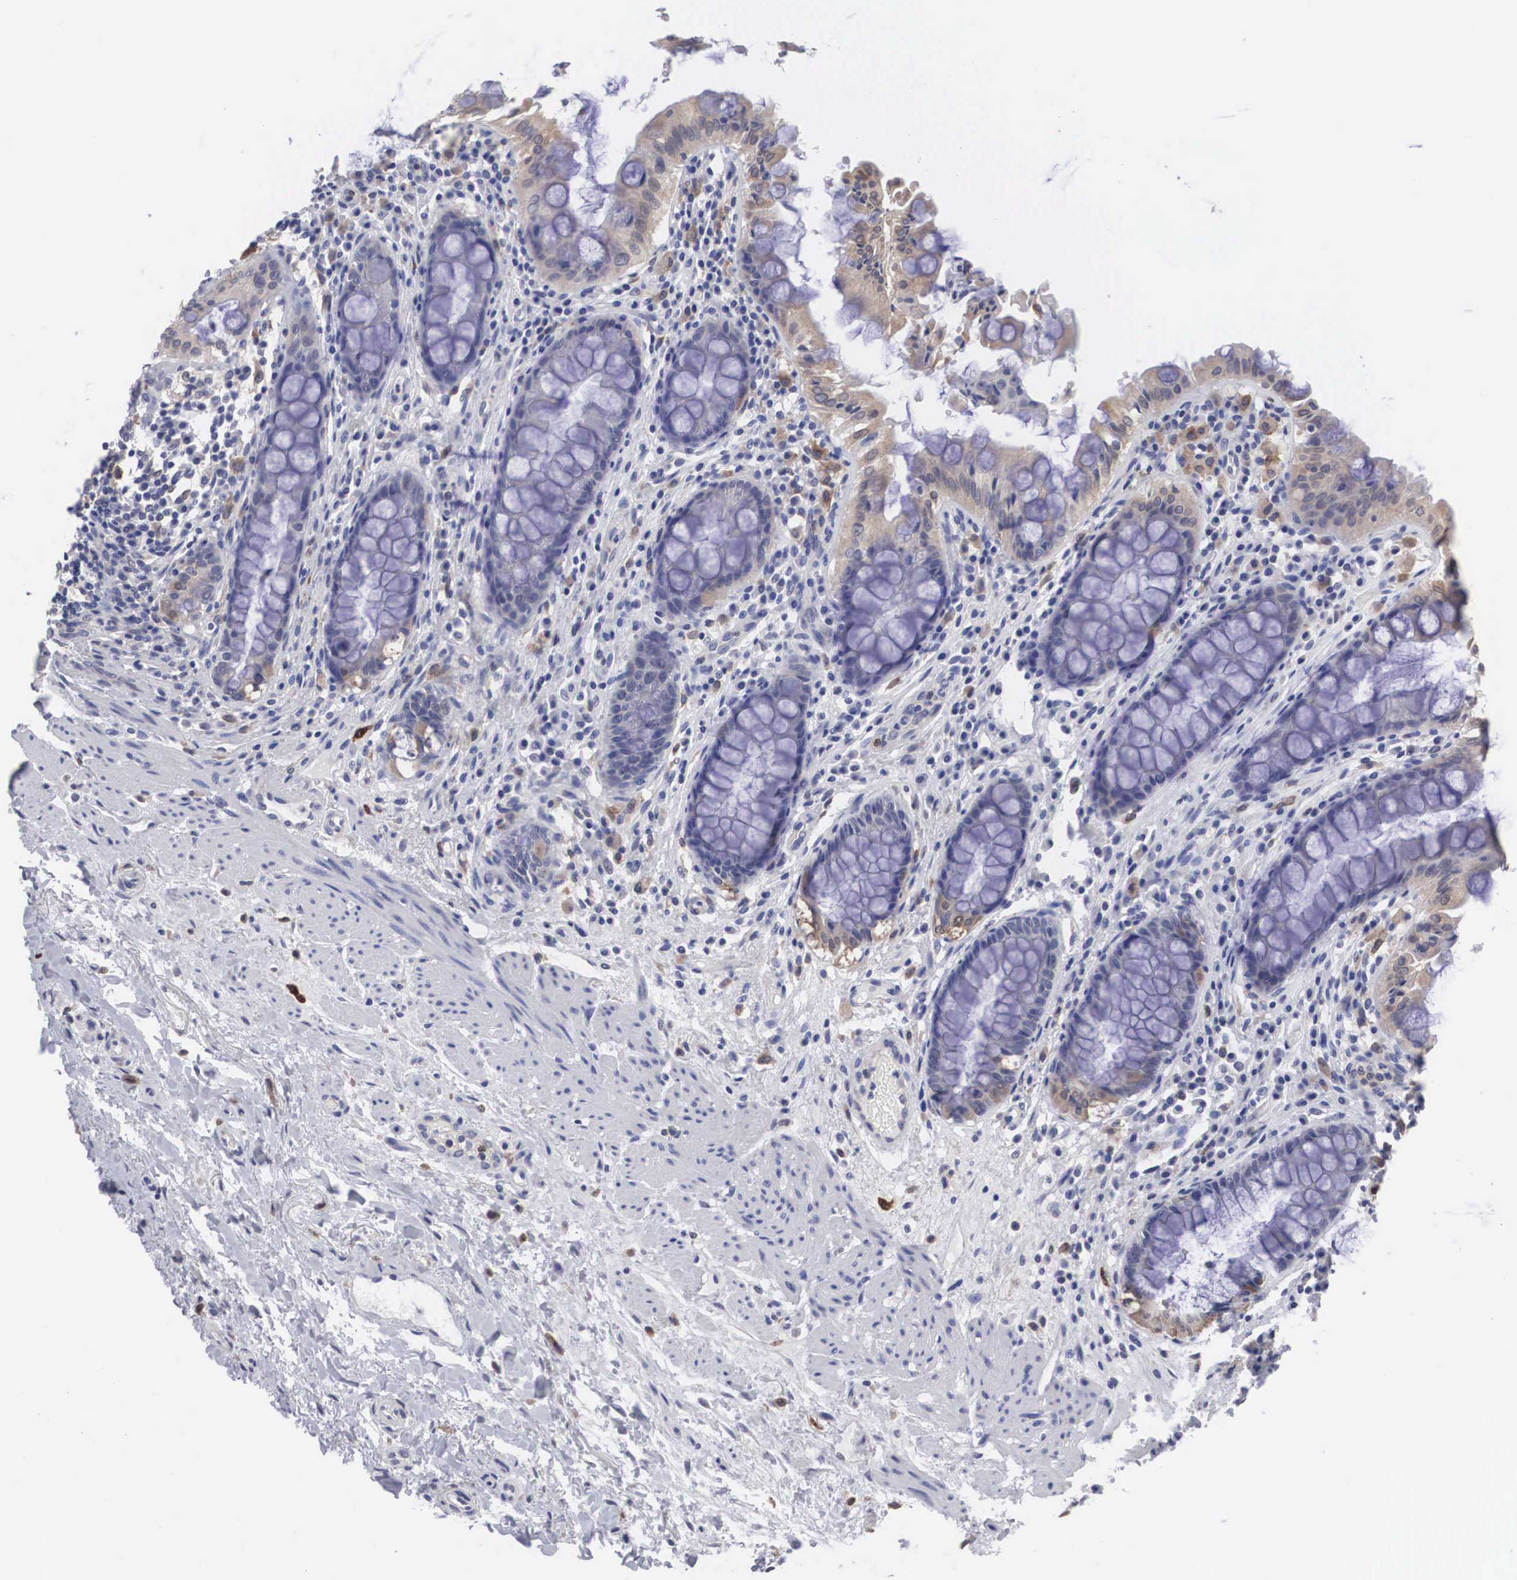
{"staining": {"intensity": "weak", "quantity": "<25%", "location": "cytoplasmic/membranous"}, "tissue": "rectum", "cell_type": "Glandular cells", "image_type": "normal", "snomed": [{"axis": "morphology", "description": "Normal tissue, NOS"}, {"axis": "topography", "description": "Rectum"}], "caption": "Rectum stained for a protein using immunohistochemistry (IHC) reveals no positivity glandular cells.", "gene": "HMOX1", "patient": {"sex": "female", "age": 75}}